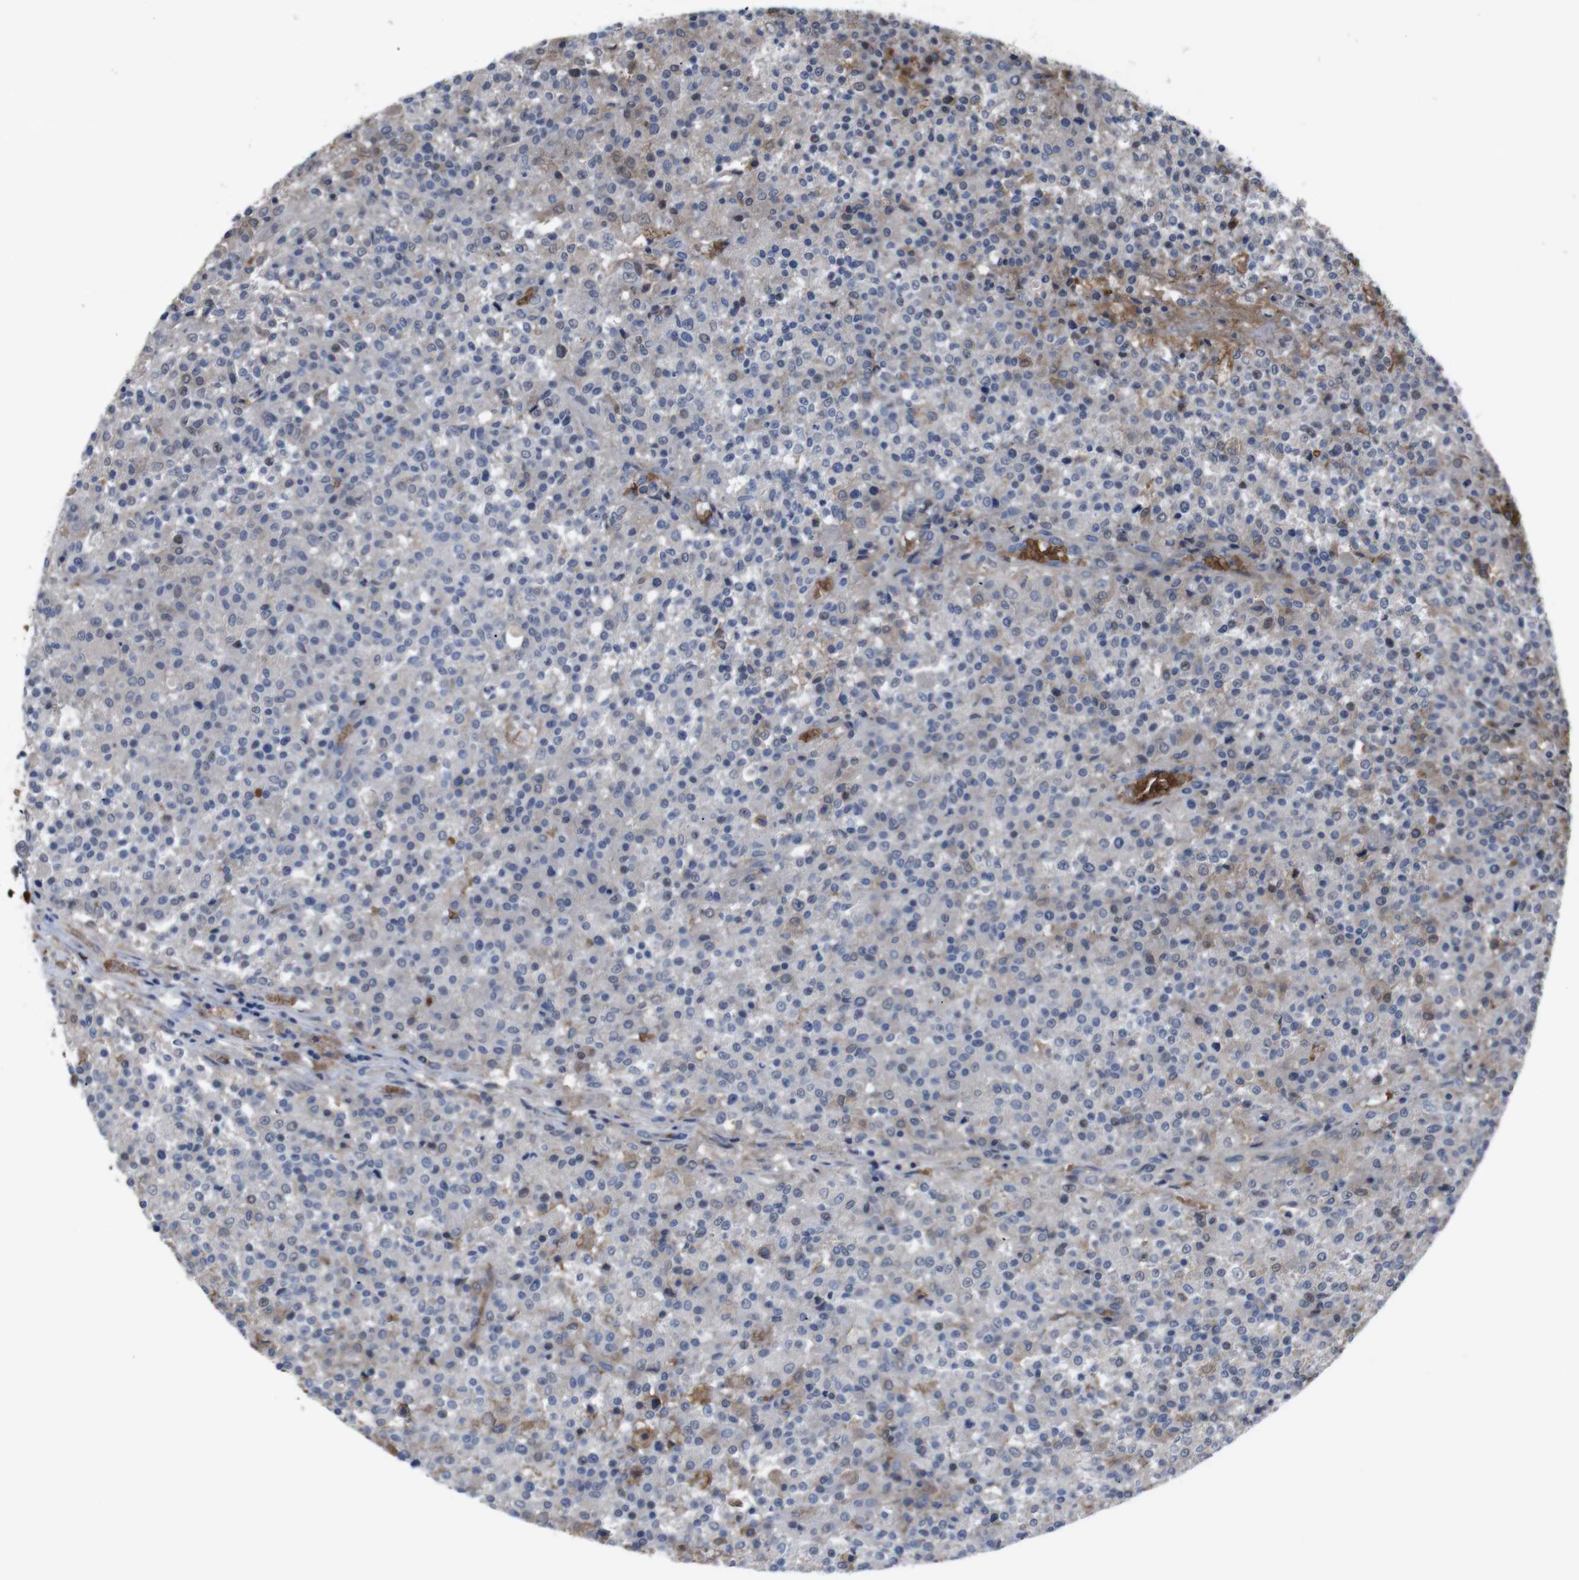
{"staining": {"intensity": "negative", "quantity": "none", "location": "none"}, "tissue": "testis cancer", "cell_type": "Tumor cells", "image_type": "cancer", "snomed": [{"axis": "morphology", "description": "Seminoma, NOS"}, {"axis": "topography", "description": "Testis"}], "caption": "Protein analysis of testis cancer shows no significant staining in tumor cells. (Brightfield microscopy of DAB (3,3'-diaminobenzidine) IHC at high magnification).", "gene": "SPTB", "patient": {"sex": "male", "age": 59}}